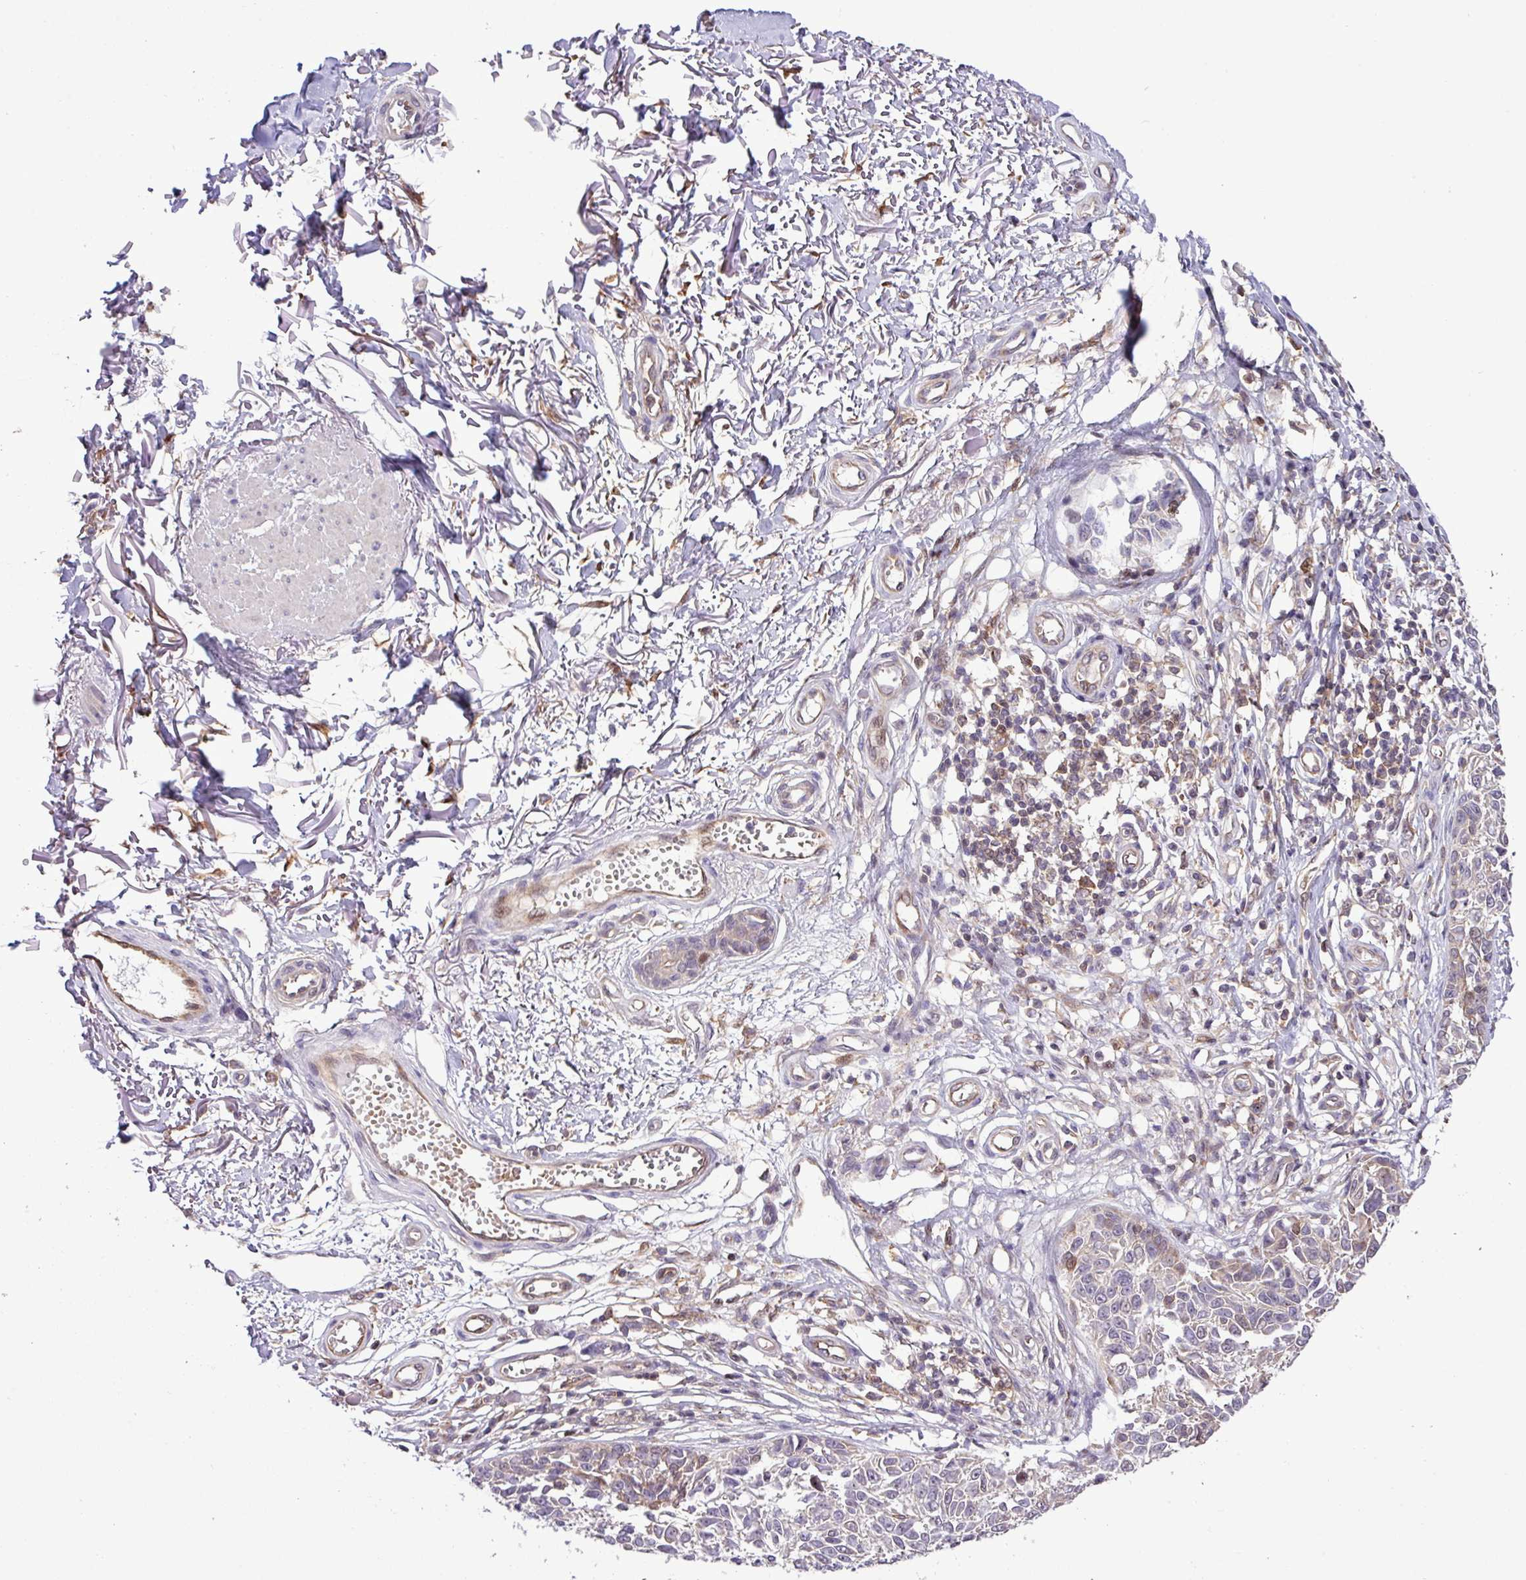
{"staining": {"intensity": "negative", "quantity": "none", "location": "none"}, "tissue": "melanoma", "cell_type": "Tumor cells", "image_type": "cancer", "snomed": [{"axis": "morphology", "description": "Malignant melanoma, NOS"}, {"axis": "topography", "description": "Skin"}], "caption": "Immunohistochemistry (IHC) of human malignant melanoma demonstrates no positivity in tumor cells. Nuclei are stained in blue.", "gene": "CARHSP1", "patient": {"sex": "male", "age": 73}}